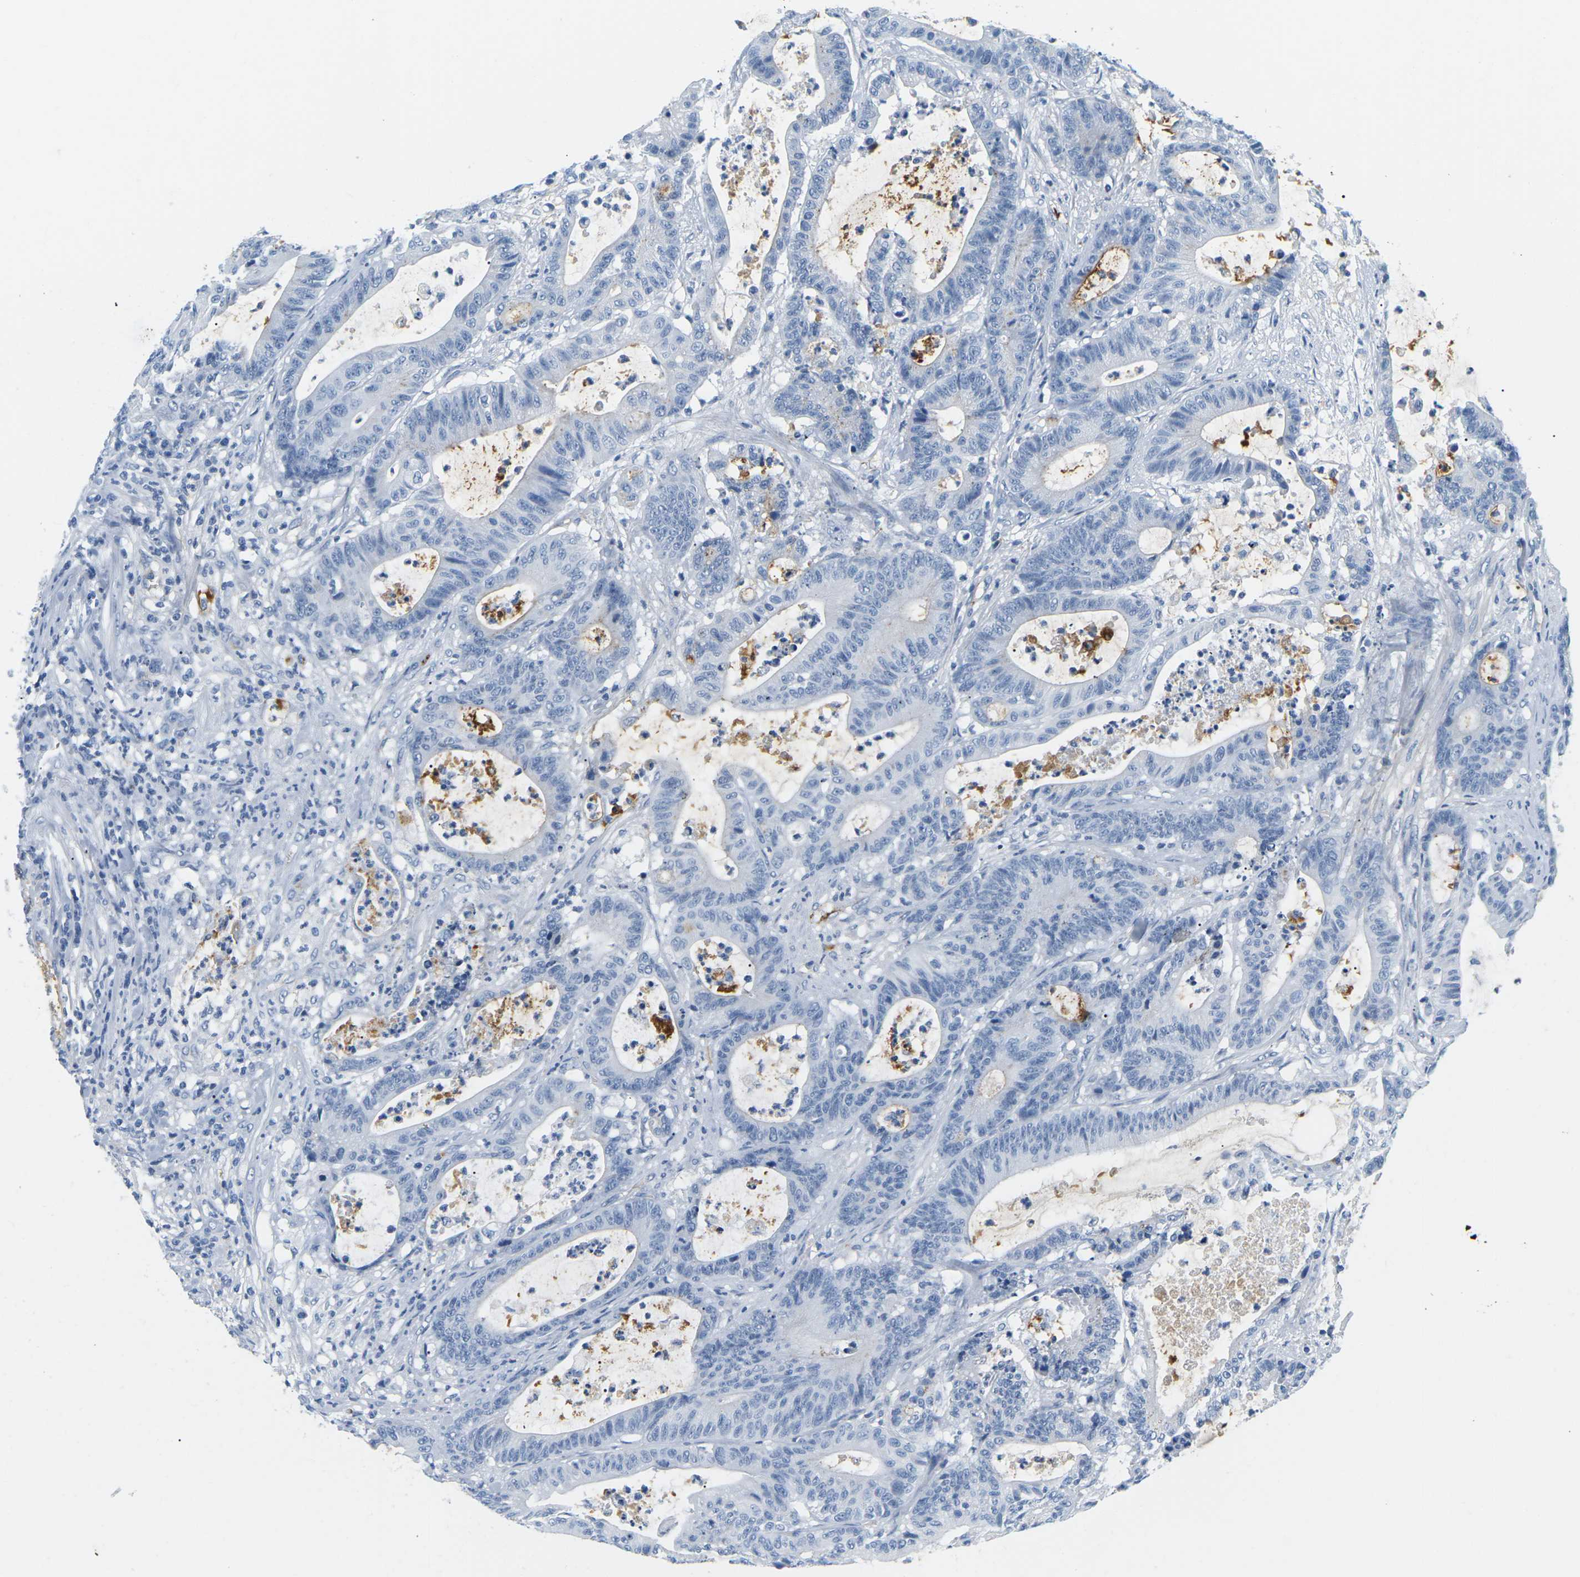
{"staining": {"intensity": "negative", "quantity": "none", "location": "none"}, "tissue": "colorectal cancer", "cell_type": "Tumor cells", "image_type": "cancer", "snomed": [{"axis": "morphology", "description": "Adenocarcinoma, NOS"}, {"axis": "topography", "description": "Colon"}], "caption": "This is a histopathology image of IHC staining of colorectal cancer, which shows no positivity in tumor cells.", "gene": "APOB", "patient": {"sex": "female", "age": 84}}